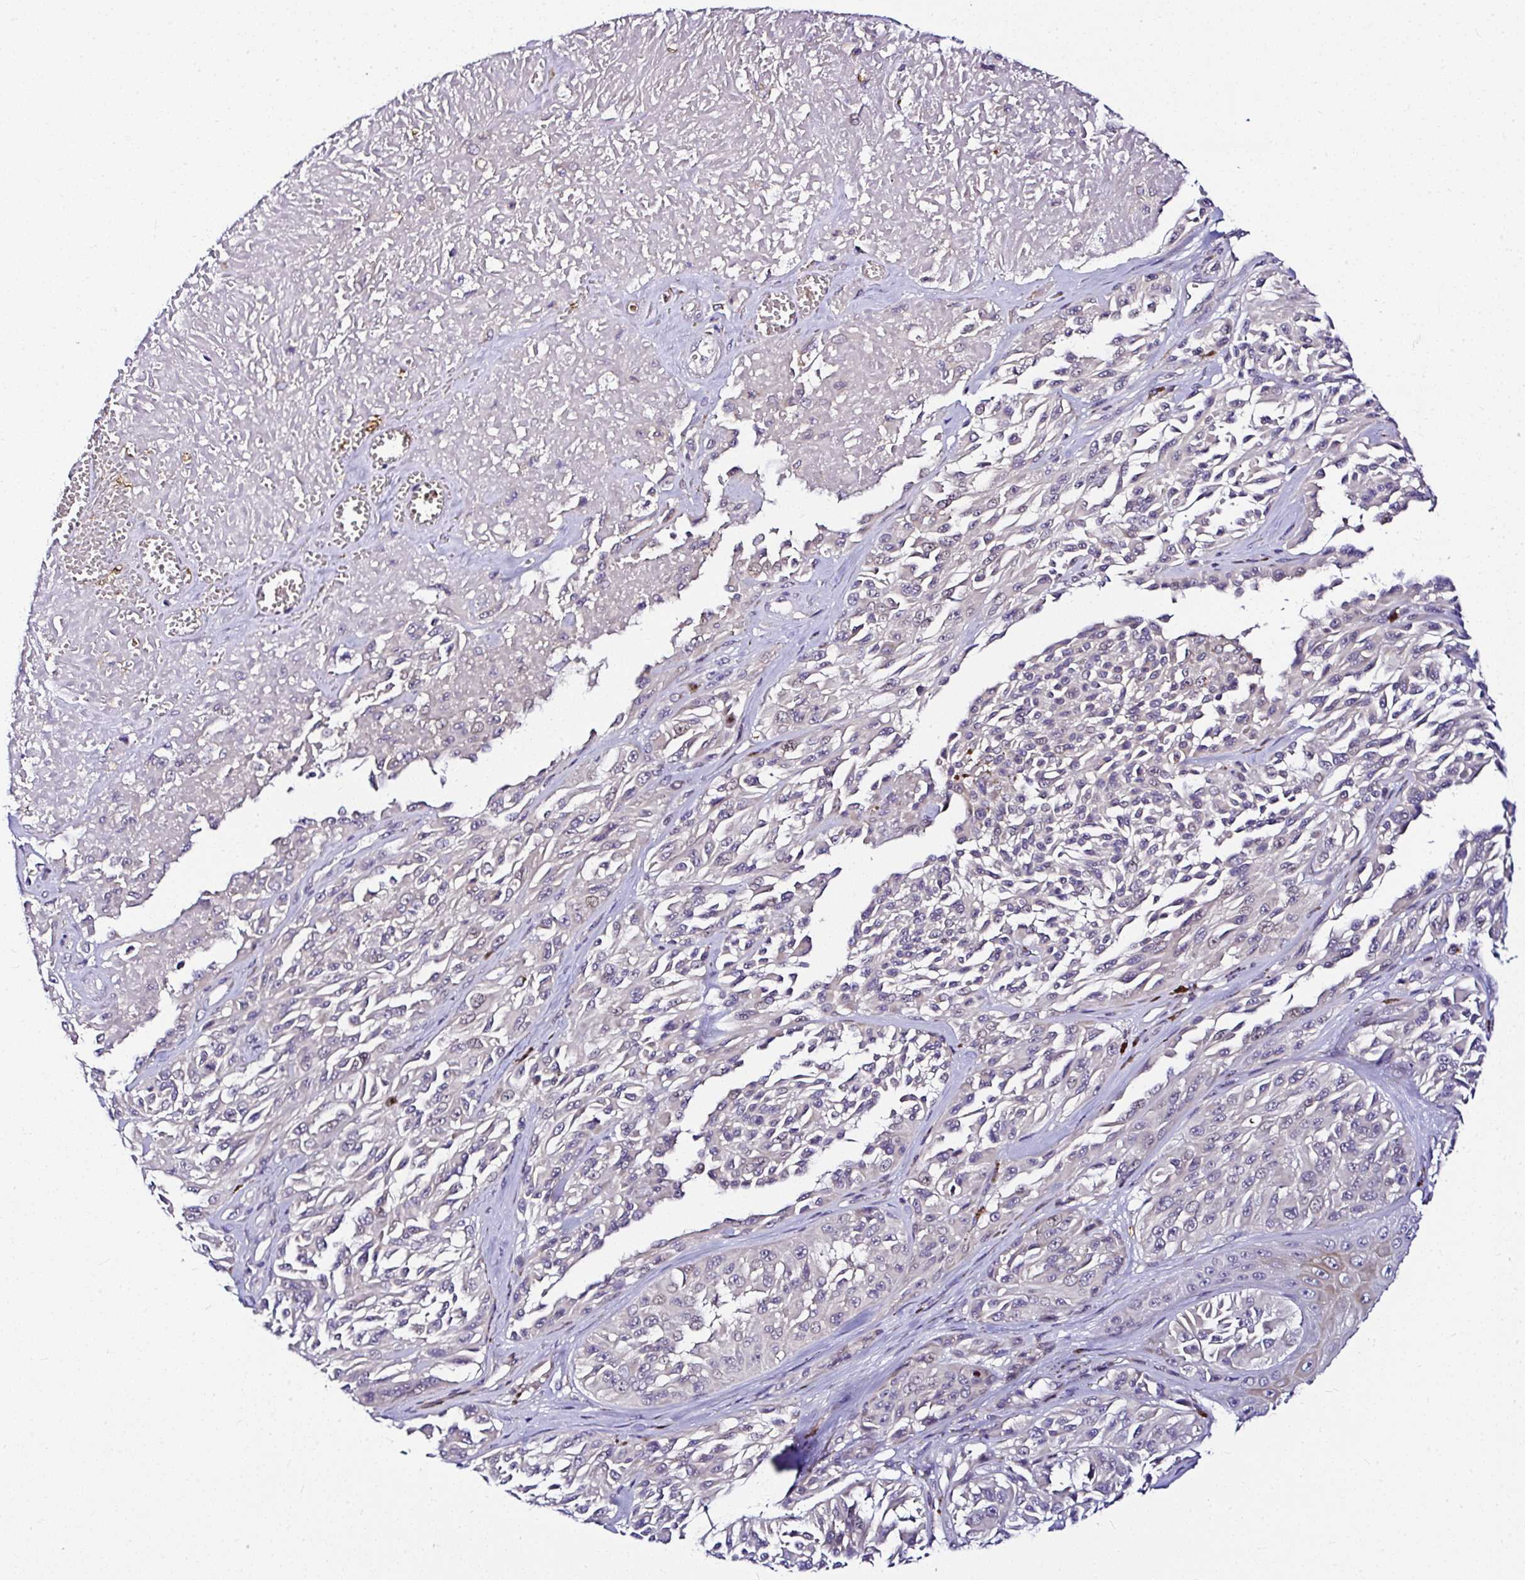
{"staining": {"intensity": "negative", "quantity": "none", "location": "none"}, "tissue": "melanoma", "cell_type": "Tumor cells", "image_type": "cancer", "snomed": [{"axis": "morphology", "description": "Malignant melanoma, NOS"}, {"axis": "topography", "description": "Skin"}], "caption": "Immunohistochemistry photomicrograph of human melanoma stained for a protein (brown), which shows no positivity in tumor cells.", "gene": "DEPDC5", "patient": {"sex": "male", "age": 94}}